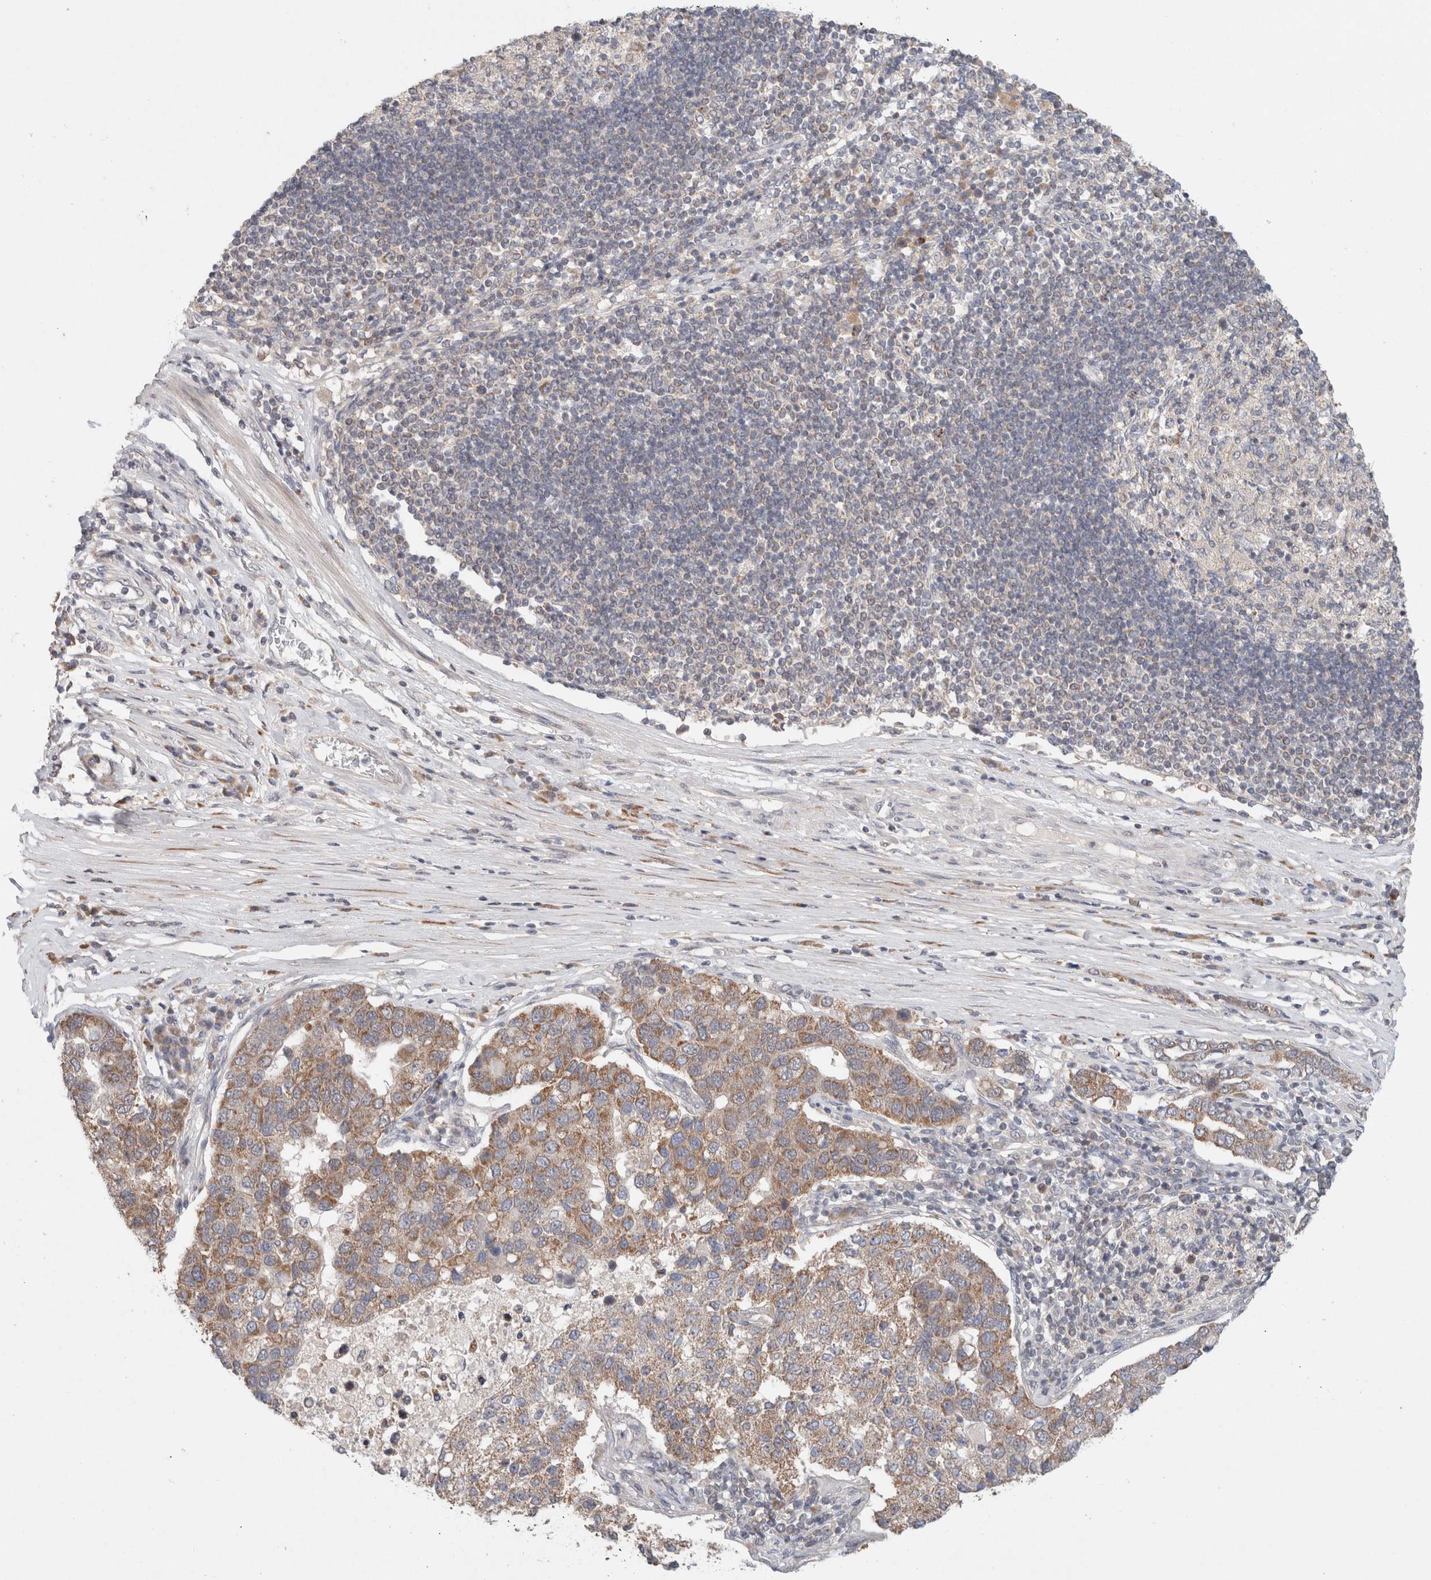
{"staining": {"intensity": "moderate", "quantity": ">75%", "location": "cytoplasmic/membranous"}, "tissue": "pancreatic cancer", "cell_type": "Tumor cells", "image_type": "cancer", "snomed": [{"axis": "morphology", "description": "Adenocarcinoma, NOS"}, {"axis": "topography", "description": "Pancreas"}], "caption": "DAB (3,3'-diaminobenzidine) immunohistochemical staining of human pancreatic cancer reveals moderate cytoplasmic/membranous protein expression in approximately >75% of tumor cells. The protein is shown in brown color, while the nuclei are stained blue.", "gene": "ERI3", "patient": {"sex": "female", "age": 61}}